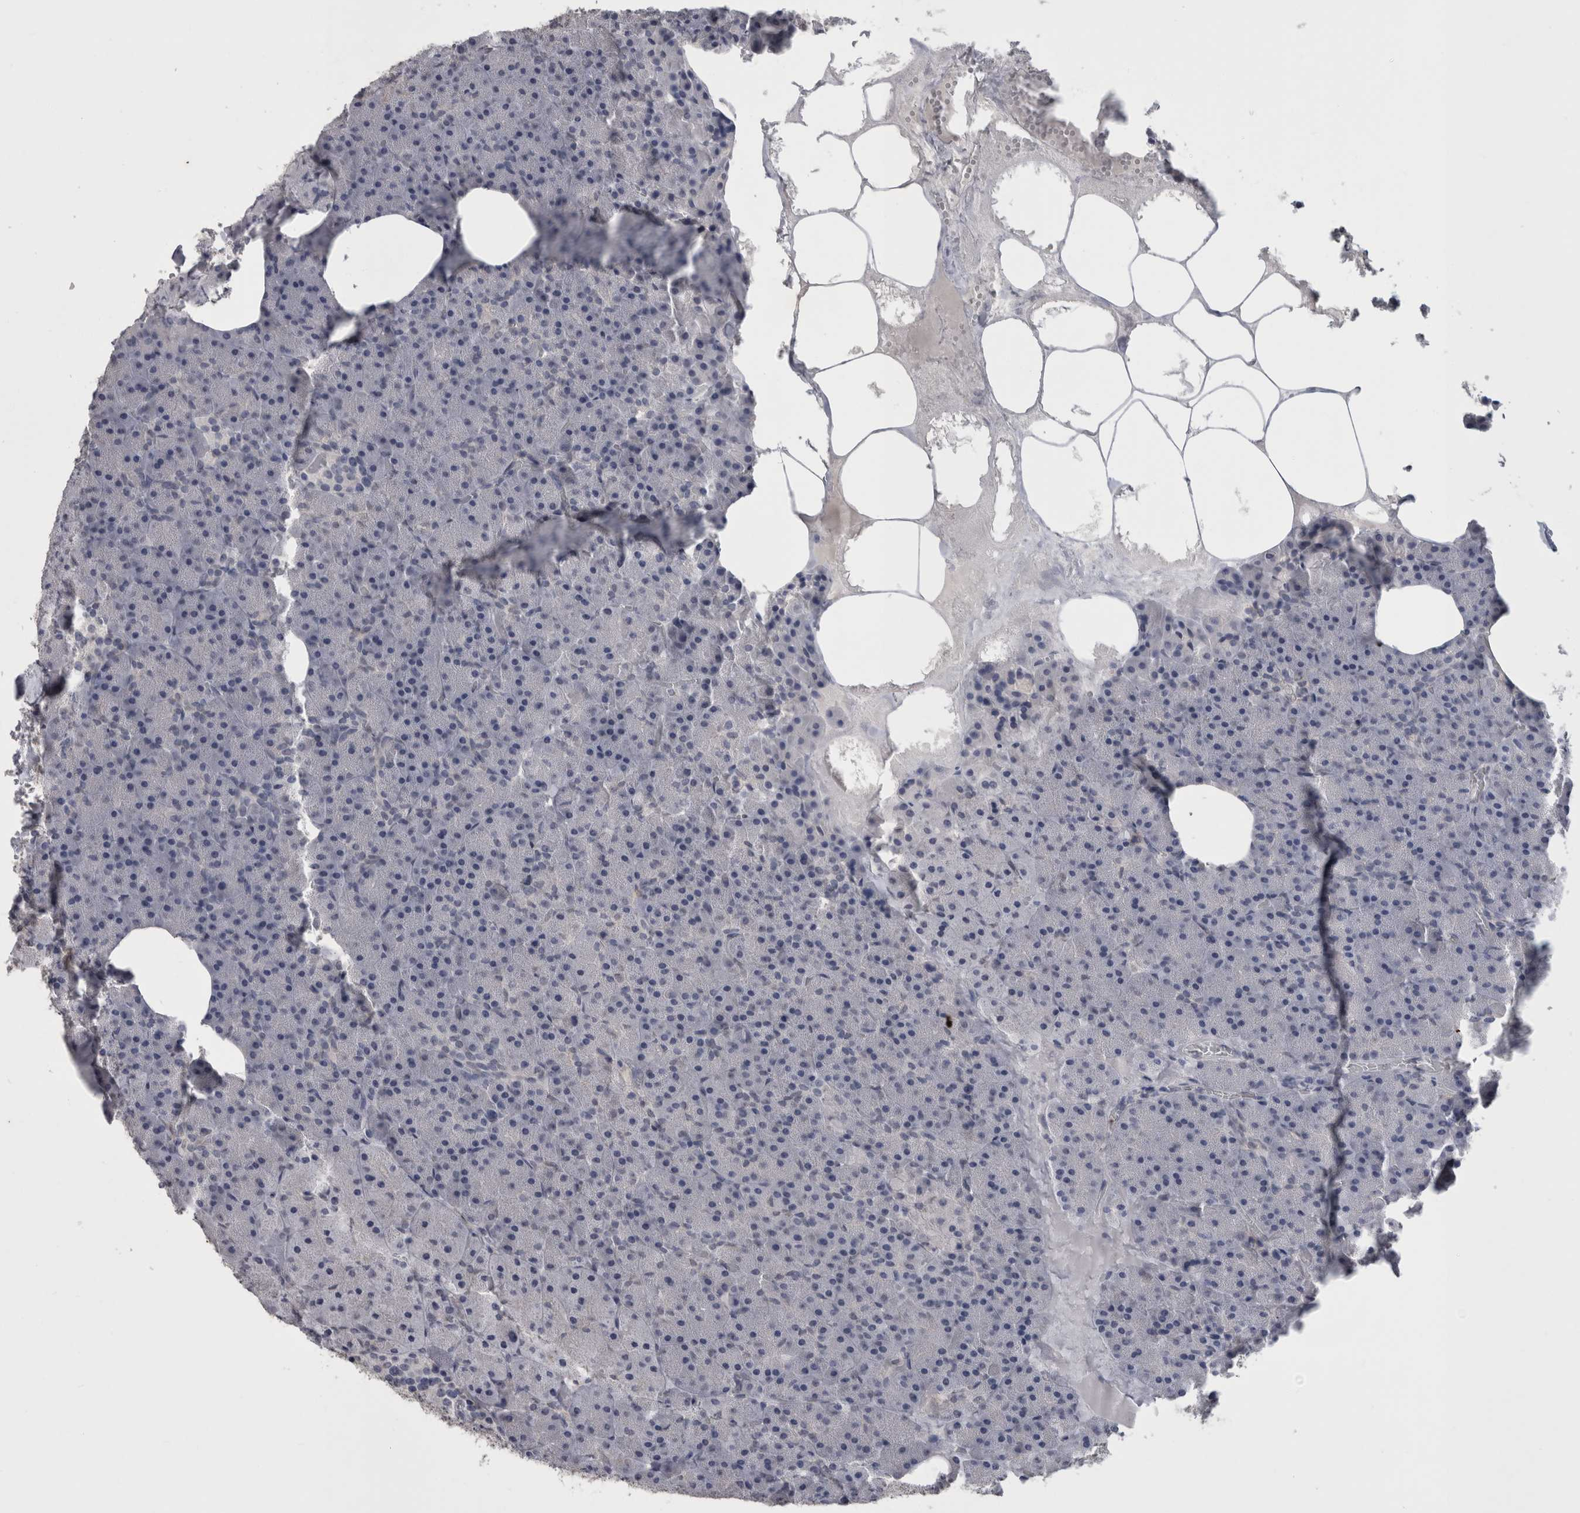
{"staining": {"intensity": "weak", "quantity": "<25%", "location": "cytoplasmic/membranous"}, "tissue": "pancreas", "cell_type": "Exocrine glandular cells", "image_type": "normal", "snomed": [{"axis": "morphology", "description": "Normal tissue, NOS"}, {"axis": "morphology", "description": "Carcinoid, malignant, NOS"}, {"axis": "topography", "description": "Pancreas"}], "caption": "The IHC micrograph has no significant positivity in exocrine glandular cells of pancreas.", "gene": "PAX5", "patient": {"sex": "female", "age": 35}}